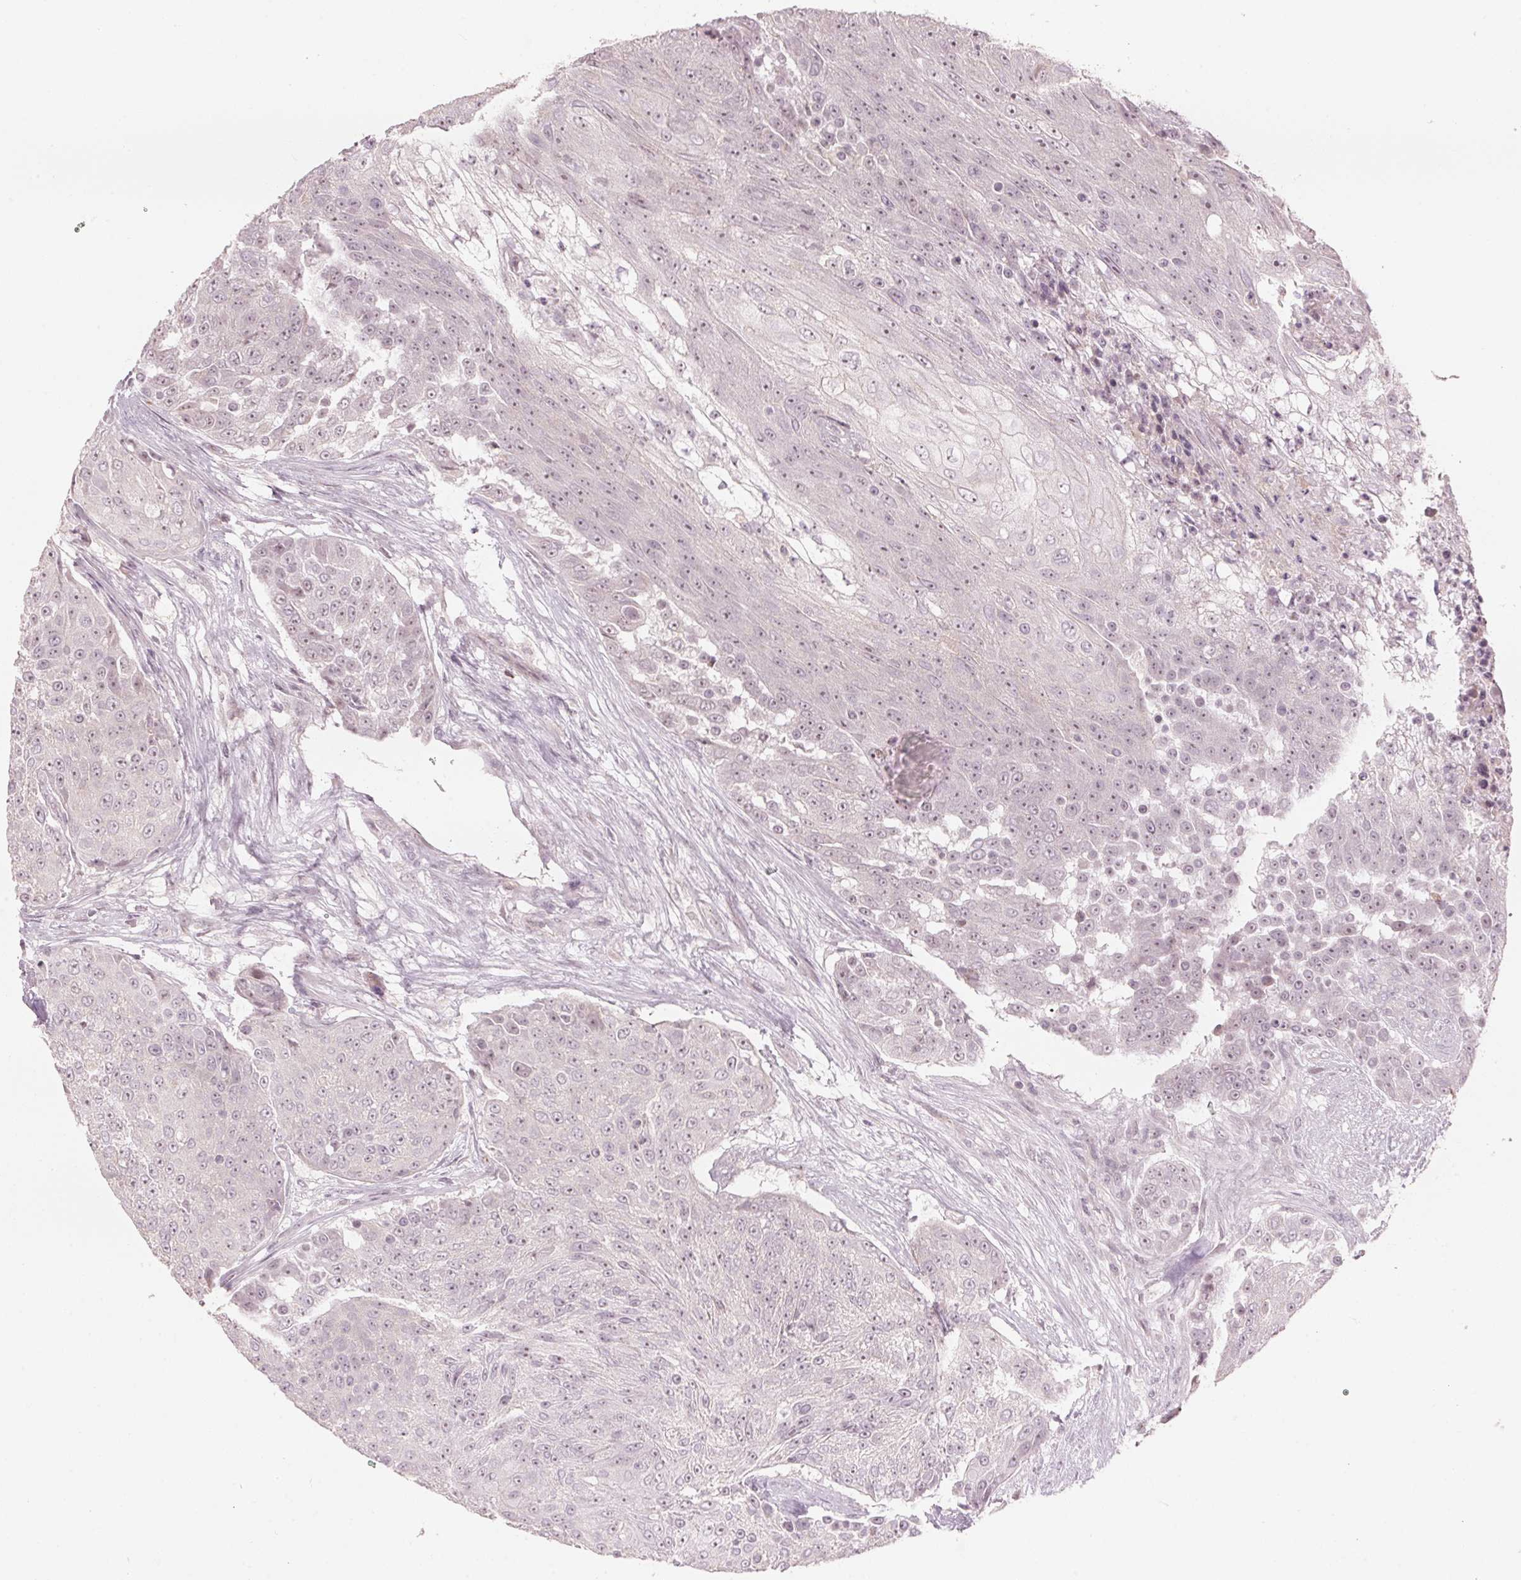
{"staining": {"intensity": "negative", "quantity": "none", "location": "none"}, "tissue": "urothelial cancer", "cell_type": "Tumor cells", "image_type": "cancer", "snomed": [{"axis": "morphology", "description": "Urothelial carcinoma, High grade"}, {"axis": "topography", "description": "Urinary bladder"}], "caption": "High power microscopy histopathology image of an immunohistochemistry micrograph of high-grade urothelial carcinoma, revealing no significant positivity in tumor cells. (IHC, brightfield microscopy, high magnification).", "gene": "TMED6", "patient": {"sex": "female", "age": 63}}